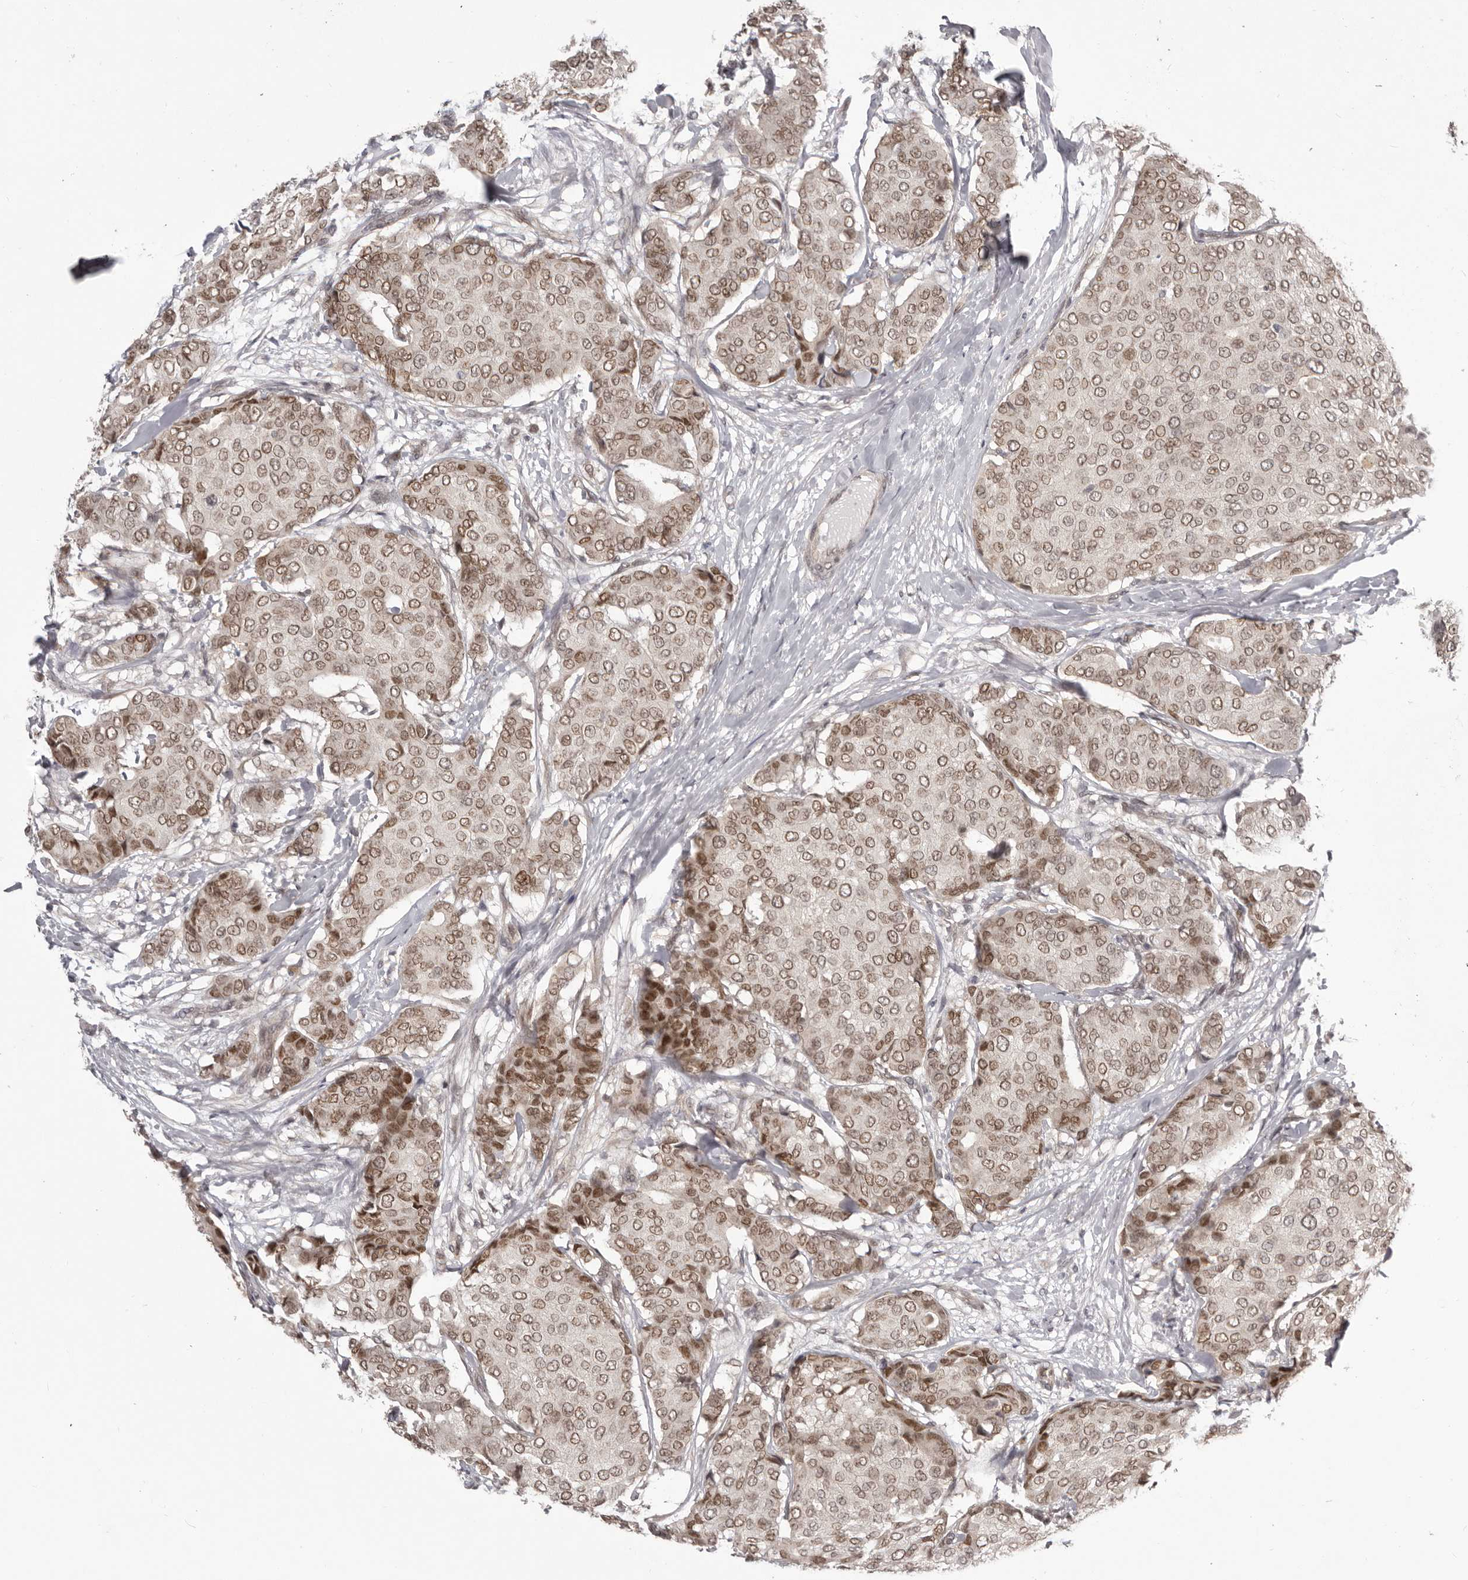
{"staining": {"intensity": "moderate", "quantity": ">75%", "location": "nuclear"}, "tissue": "breast cancer", "cell_type": "Tumor cells", "image_type": "cancer", "snomed": [{"axis": "morphology", "description": "Duct carcinoma"}, {"axis": "topography", "description": "Breast"}], "caption": "High-power microscopy captured an immunohistochemistry histopathology image of invasive ductal carcinoma (breast), revealing moderate nuclear positivity in about >75% of tumor cells.", "gene": "RNF2", "patient": {"sex": "female", "age": 75}}